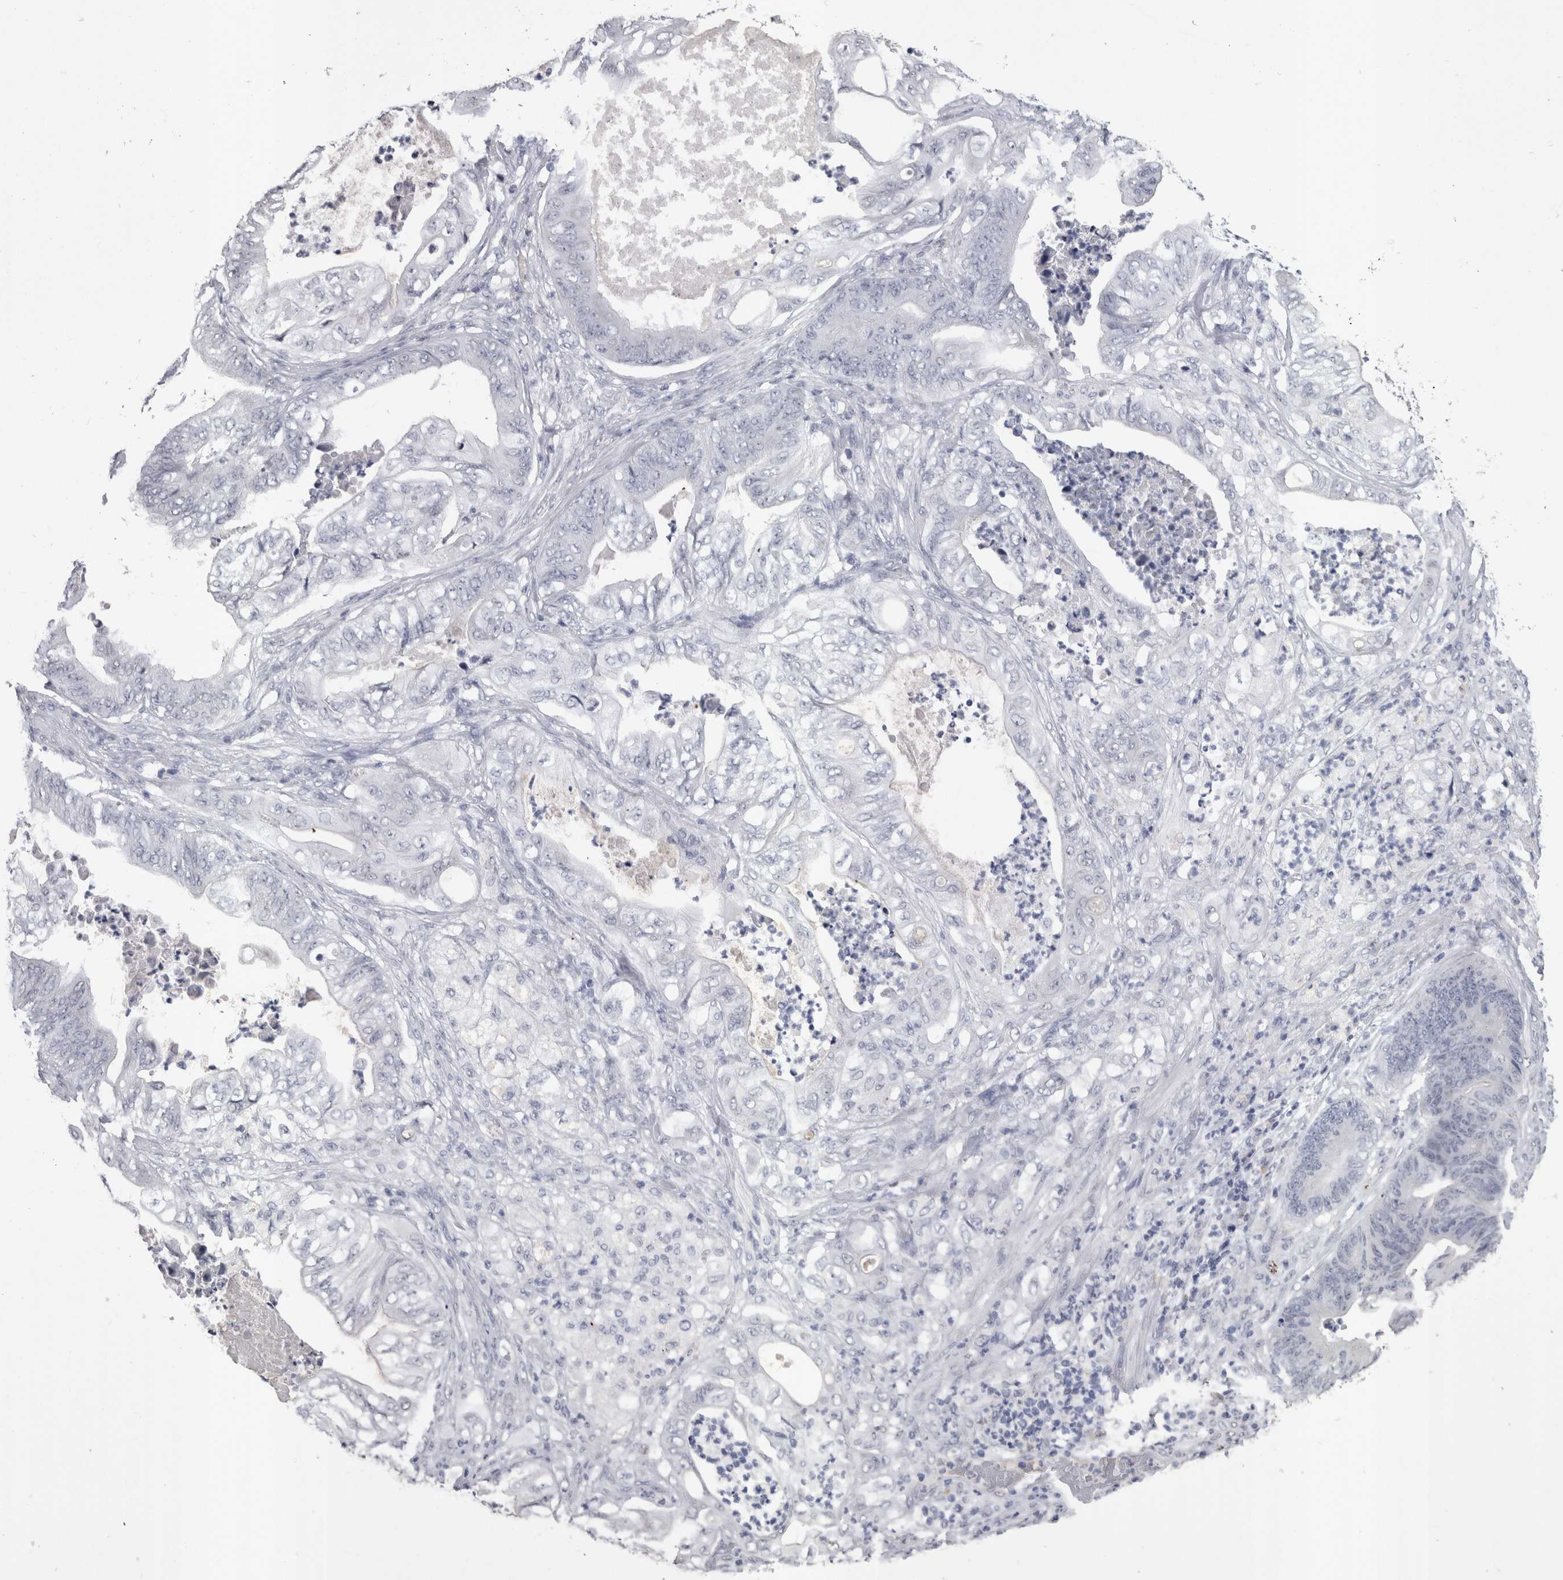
{"staining": {"intensity": "negative", "quantity": "none", "location": "none"}, "tissue": "stomach cancer", "cell_type": "Tumor cells", "image_type": "cancer", "snomed": [{"axis": "morphology", "description": "Adenocarcinoma, NOS"}, {"axis": "topography", "description": "Stomach"}], "caption": "Tumor cells are negative for protein expression in human adenocarcinoma (stomach).", "gene": "PAX5", "patient": {"sex": "female", "age": 73}}